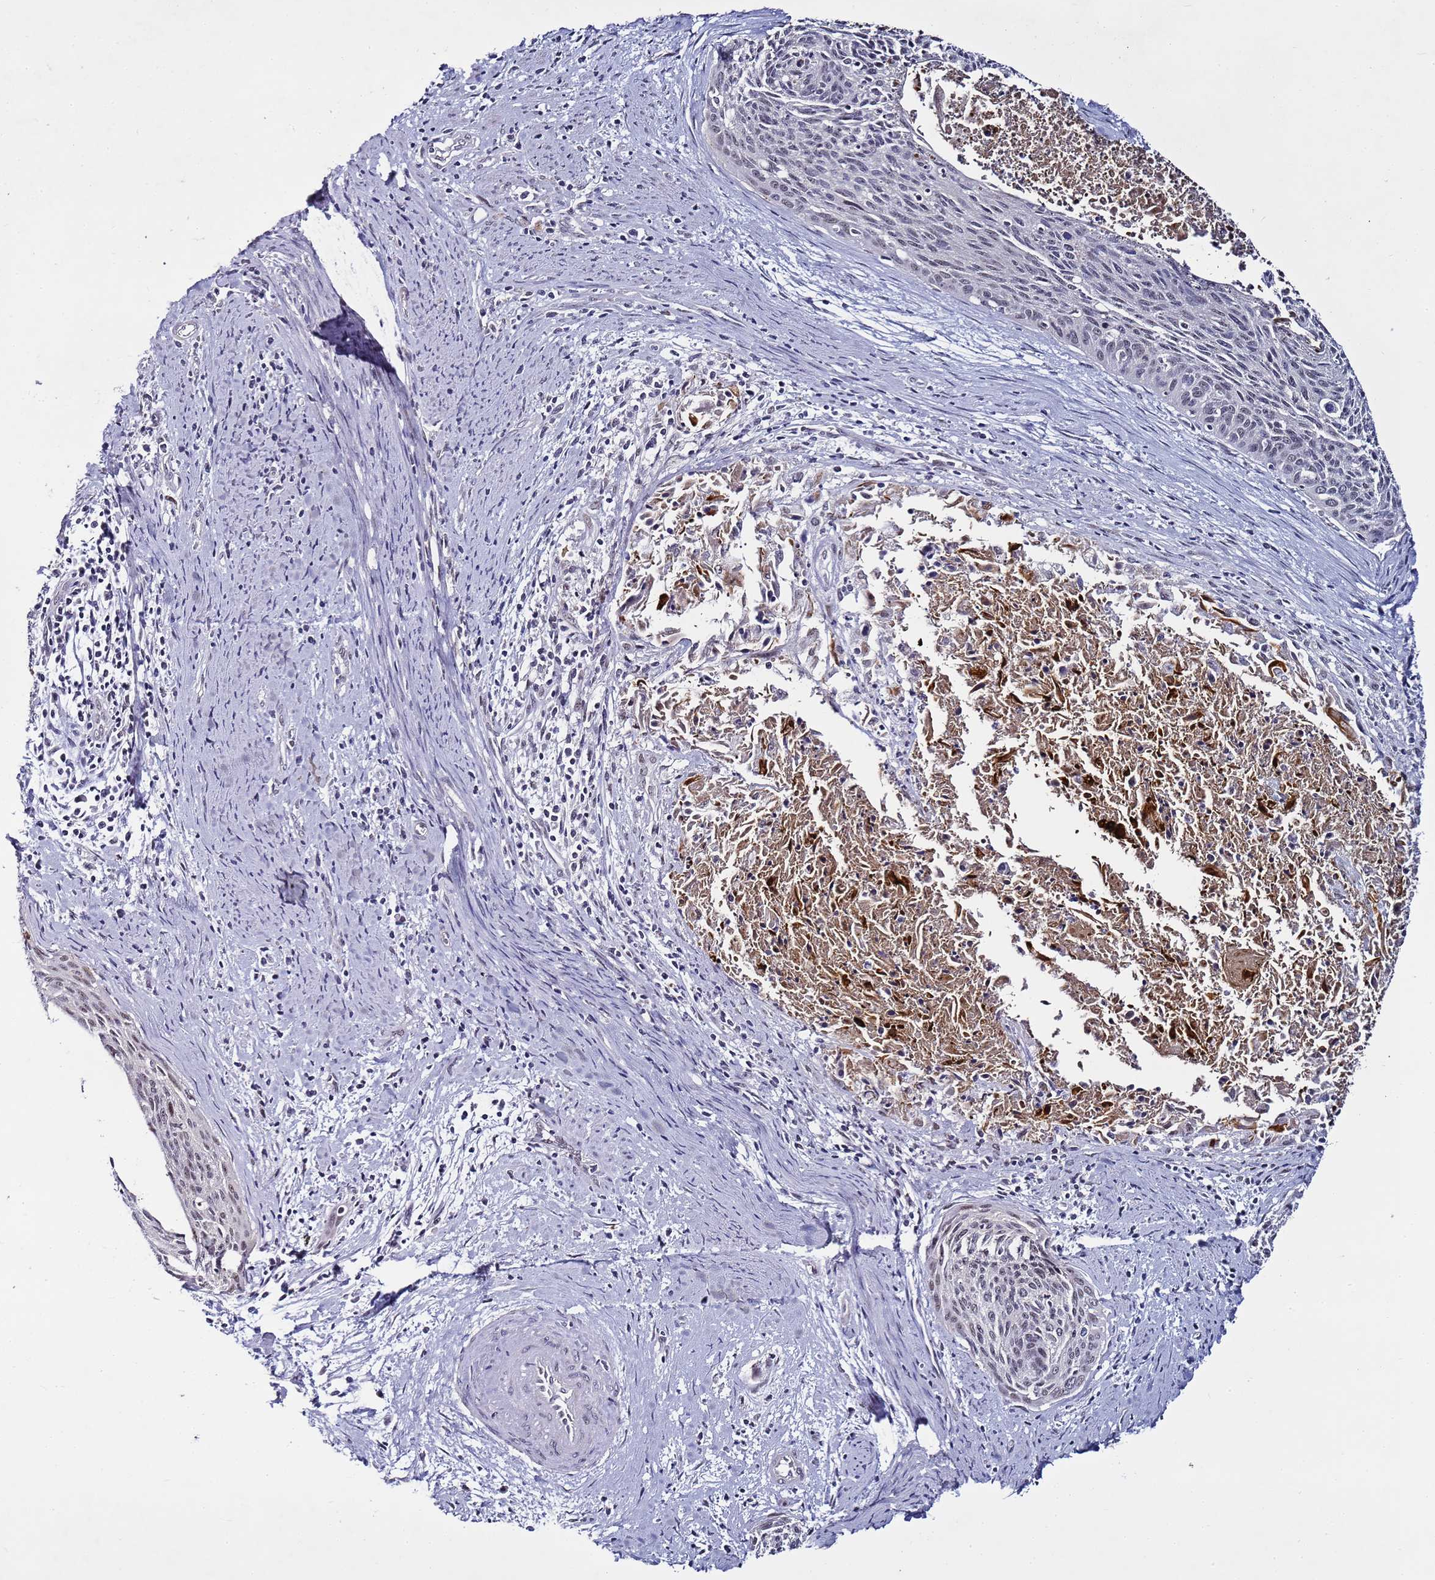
{"staining": {"intensity": "weak", "quantity": "<25%", "location": "nuclear"}, "tissue": "cervical cancer", "cell_type": "Tumor cells", "image_type": "cancer", "snomed": [{"axis": "morphology", "description": "Squamous cell carcinoma, NOS"}, {"axis": "topography", "description": "Cervix"}], "caption": "High power microscopy micrograph of an IHC histopathology image of squamous cell carcinoma (cervical), revealing no significant expression in tumor cells. (Immunohistochemistry, brightfield microscopy, high magnification).", "gene": "PSMA7", "patient": {"sex": "female", "age": 55}}